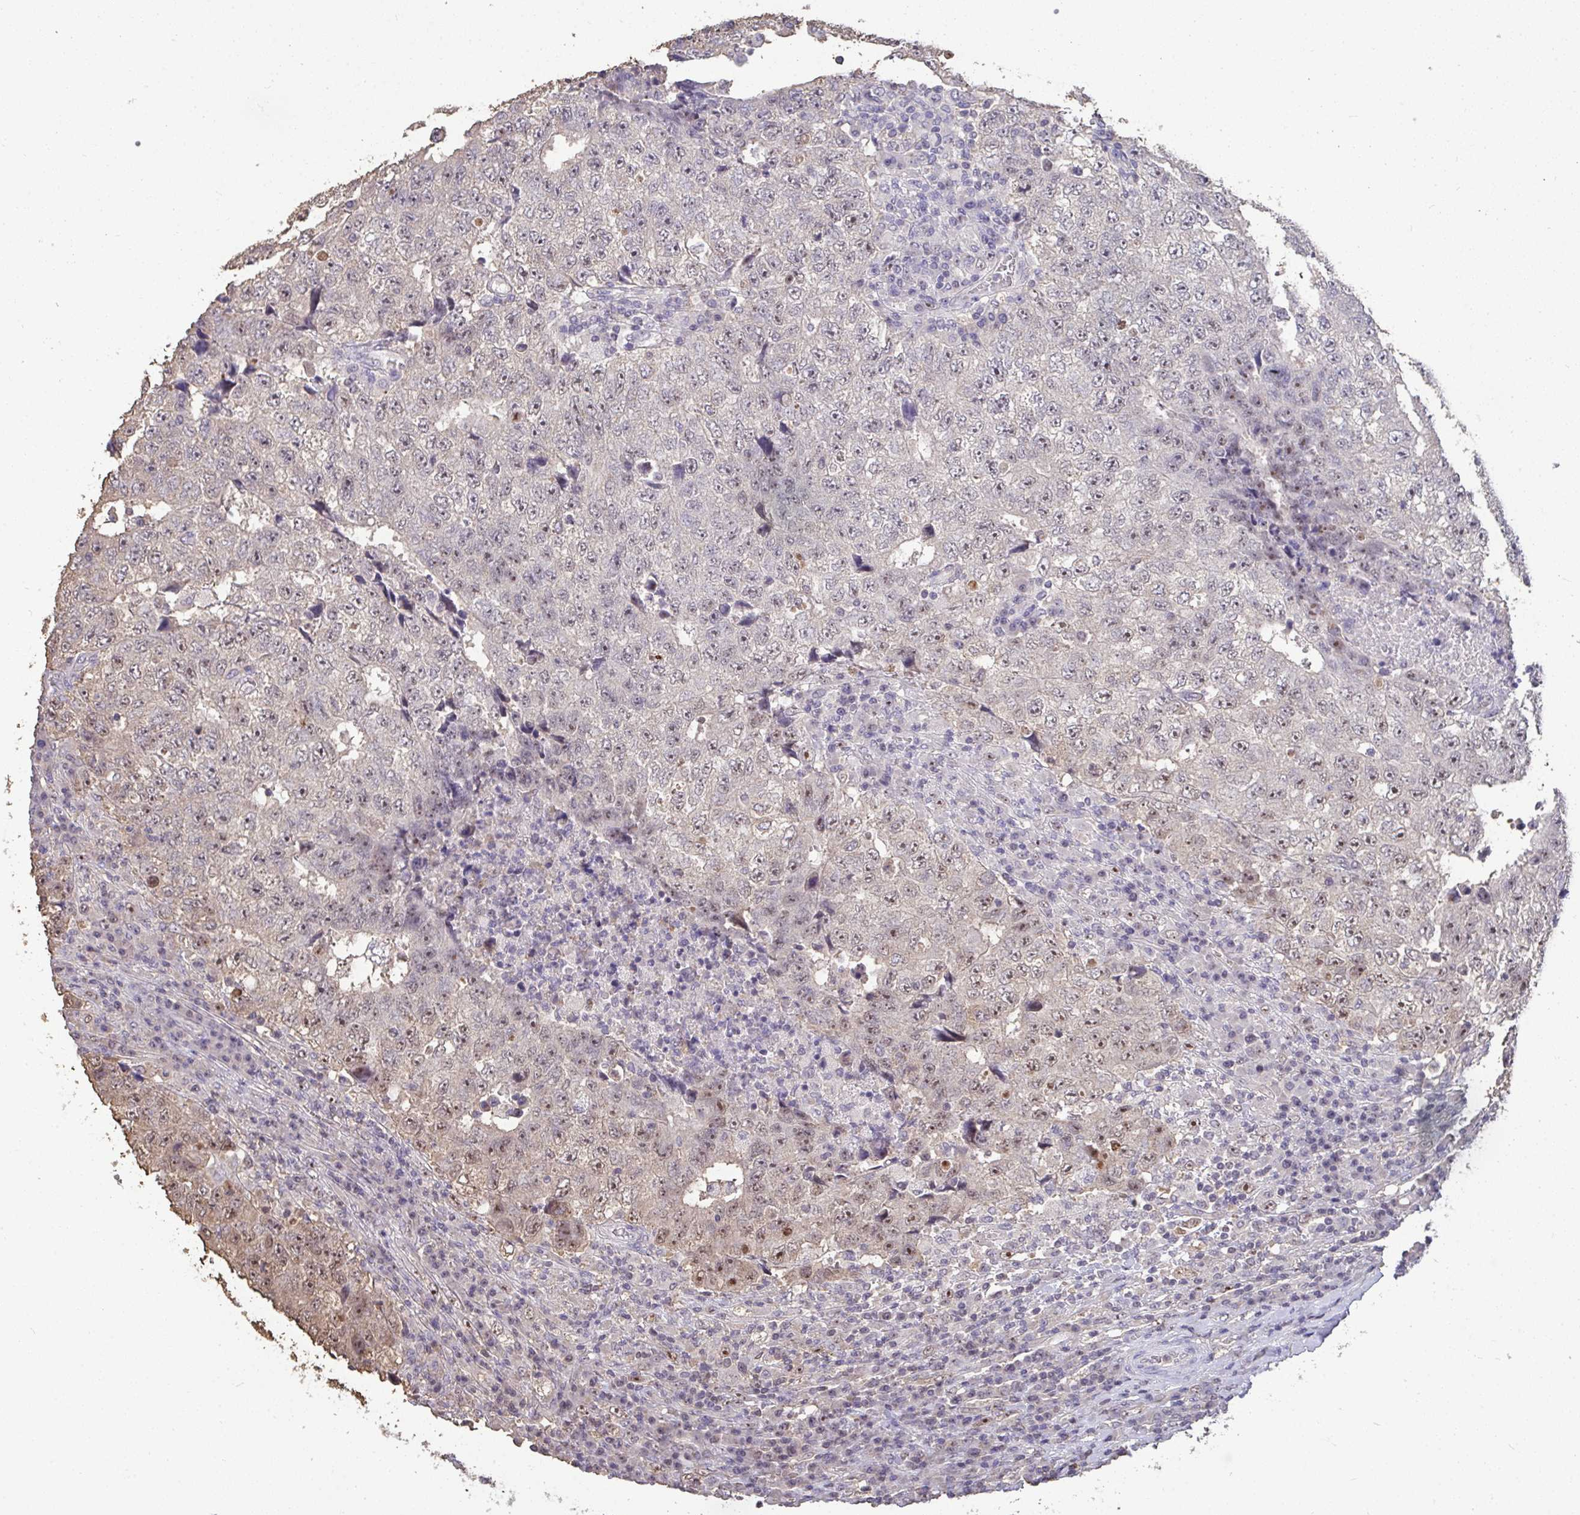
{"staining": {"intensity": "moderate", "quantity": "25%-75%", "location": "nuclear"}, "tissue": "testis cancer", "cell_type": "Tumor cells", "image_type": "cancer", "snomed": [{"axis": "morphology", "description": "Necrosis, NOS"}, {"axis": "morphology", "description": "Carcinoma, Embryonal, NOS"}, {"axis": "topography", "description": "Testis"}], "caption": "Embryonal carcinoma (testis) tissue exhibits moderate nuclear expression in approximately 25%-75% of tumor cells The protein is stained brown, and the nuclei are stained in blue (DAB (3,3'-diaminobenzidine) IHC with brightfield microscopy, high magnification).", "gene": "SENP3", "patient": {"sex": "male", "age": 19}}